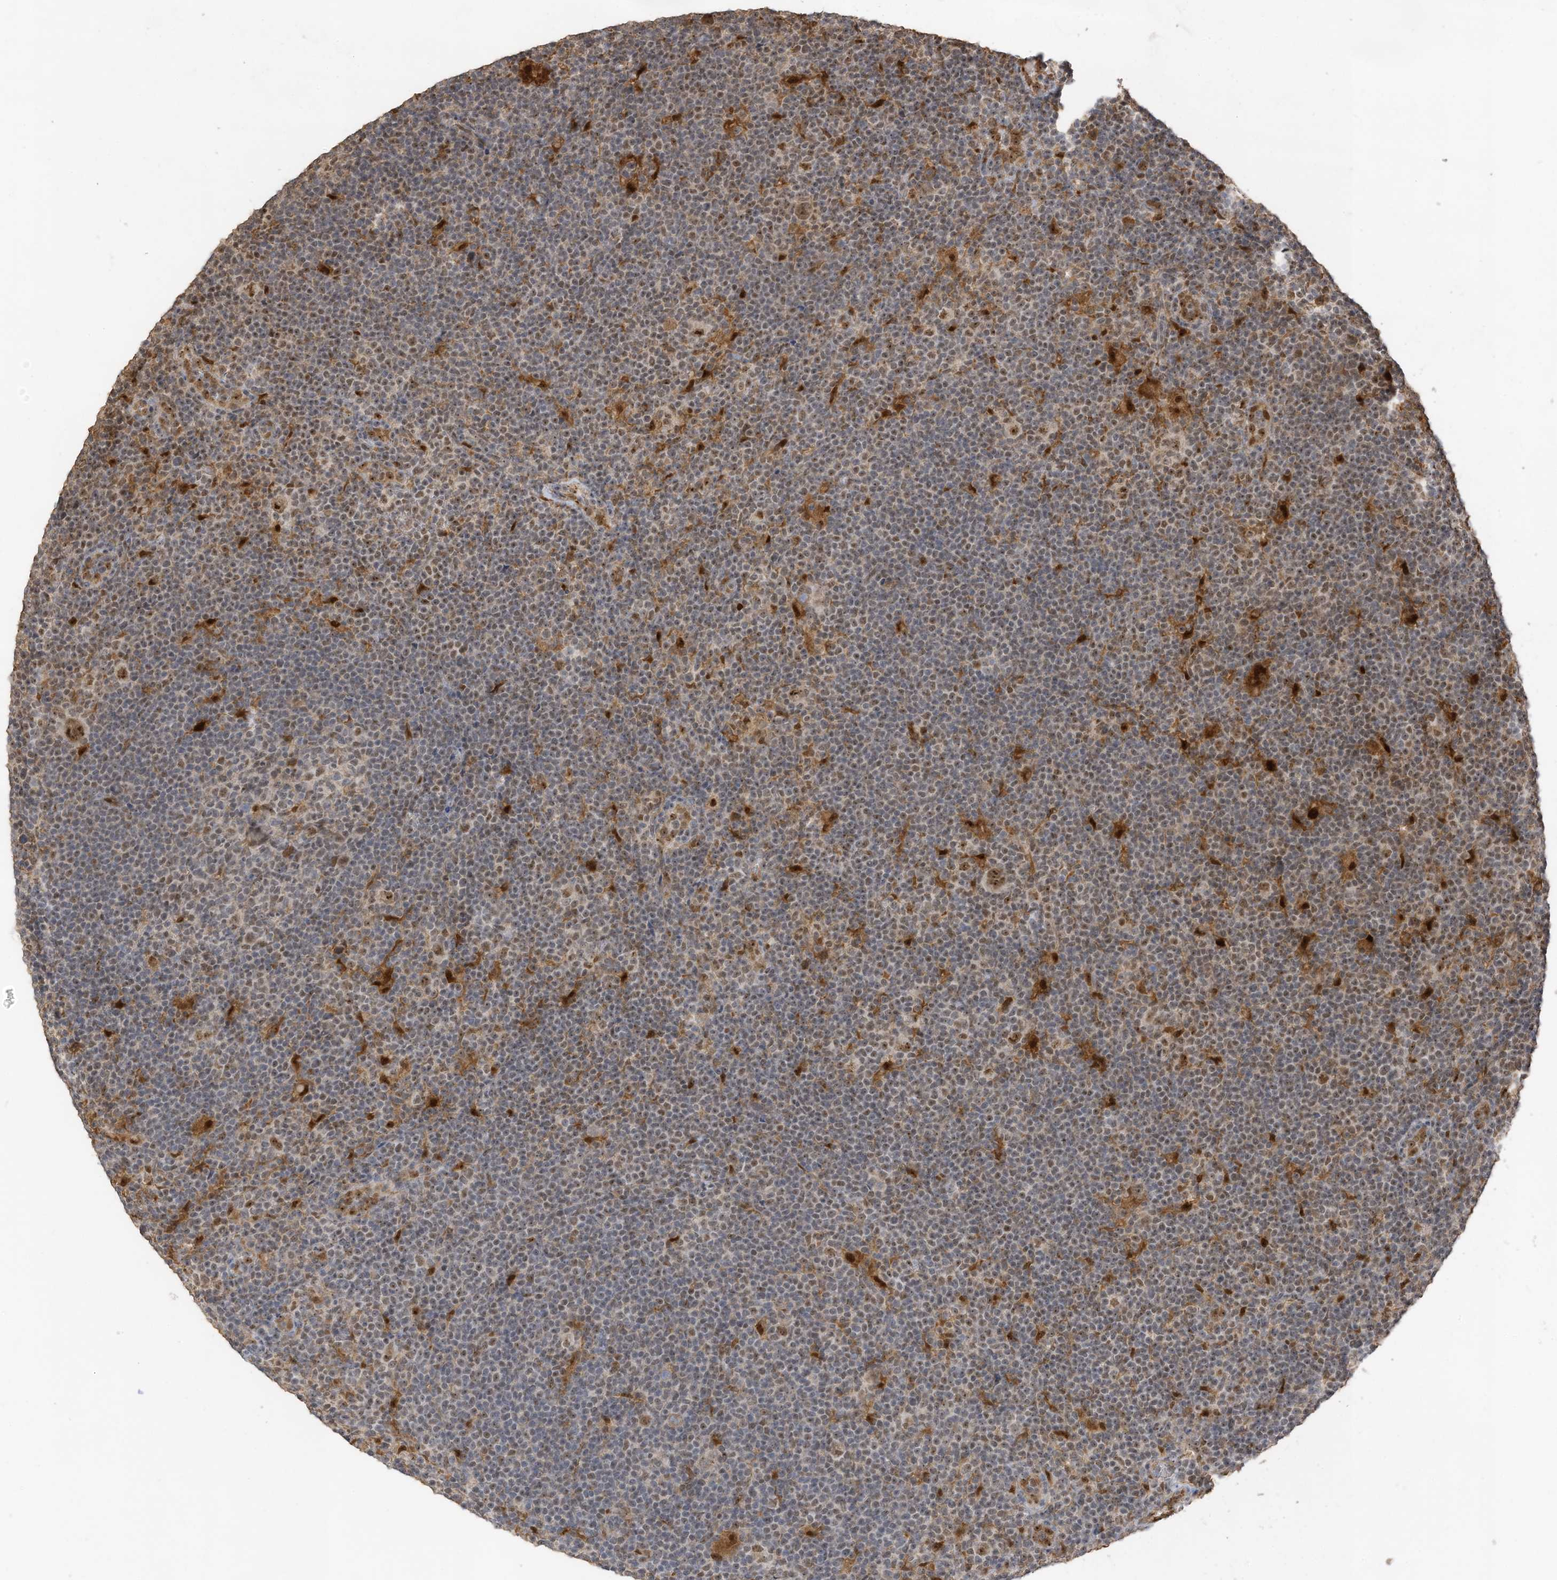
{"staining": {"intensity": "moderate", "quantity": ">75%", "location": "nuclear"}, "tissue": "lymphoma", "cell_type": "Tumor cells", "image_type": "cancer", "snomed": [{"axis": "morphology", "description": "Hodgkin's disease, NOS"}, {"axis": "topography", "description": "Lymph node"}], "caption": "Immunohistochemical staining of human lymphoma demonstrates medium levels of moderate nuclear protein expression in about >75% of tumor cells. (DAB = brown stain, brightfield microscopy at high magnification).", "gene": "ERLEC1", "patient": {"sex": "female", "age": 57}}